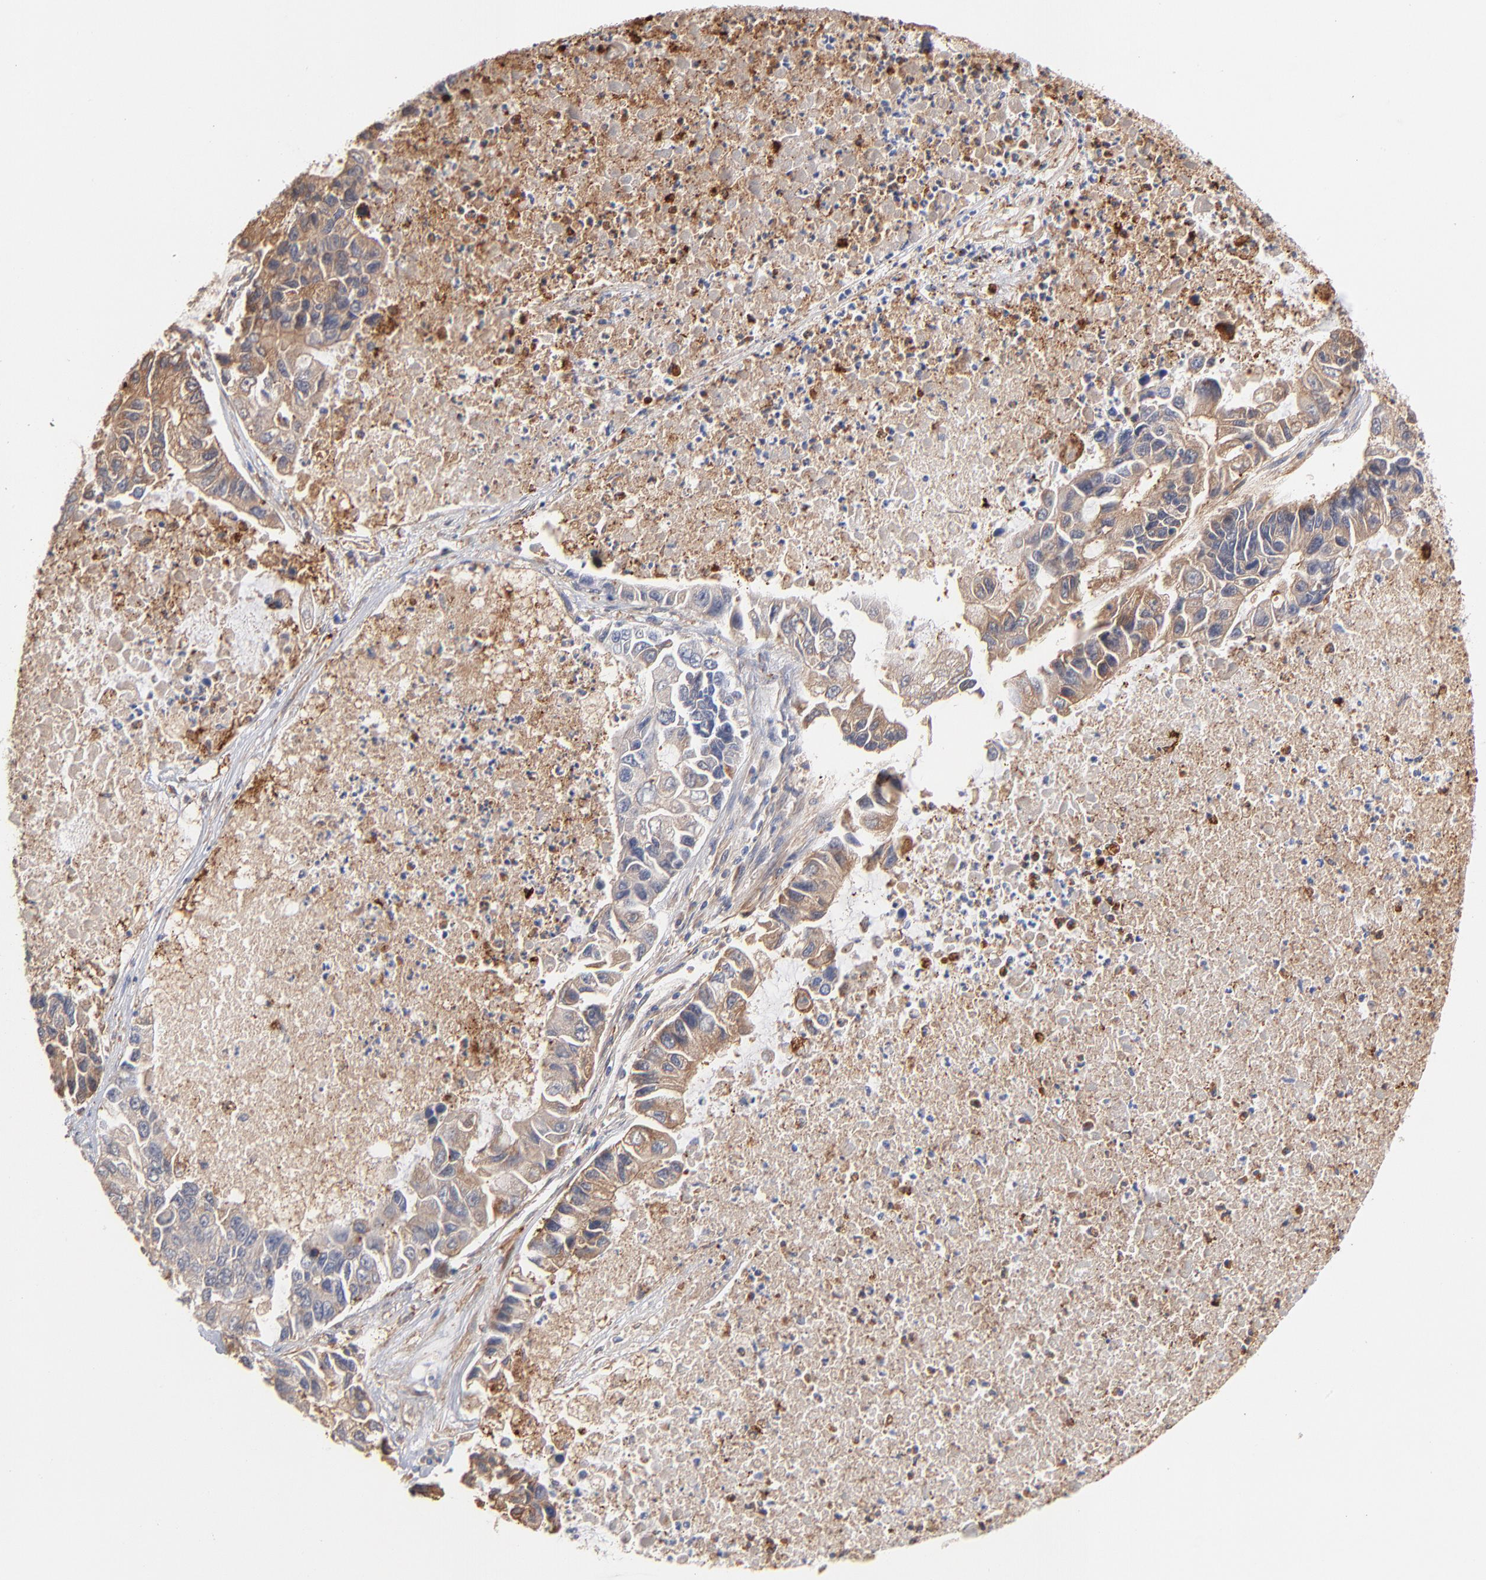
{"staining": {"intensity": "negative", "quantity": "none", "location": "none"}, "tissue": "lung cancer", "cell_type": "Tumor cells", "image_type": "cancer", "snomed": [{"axis": "morphology", "description": "Adenocarcinoma, NOS"}, {"axis": "topography", "description": "Lung"}], "caption": "A histopathology image of lung adenocarcinoma stained for a protein shows no brown staining in tumor cells.", "gene": "APOH", "patient": {"sex": "female", "age": 51}}